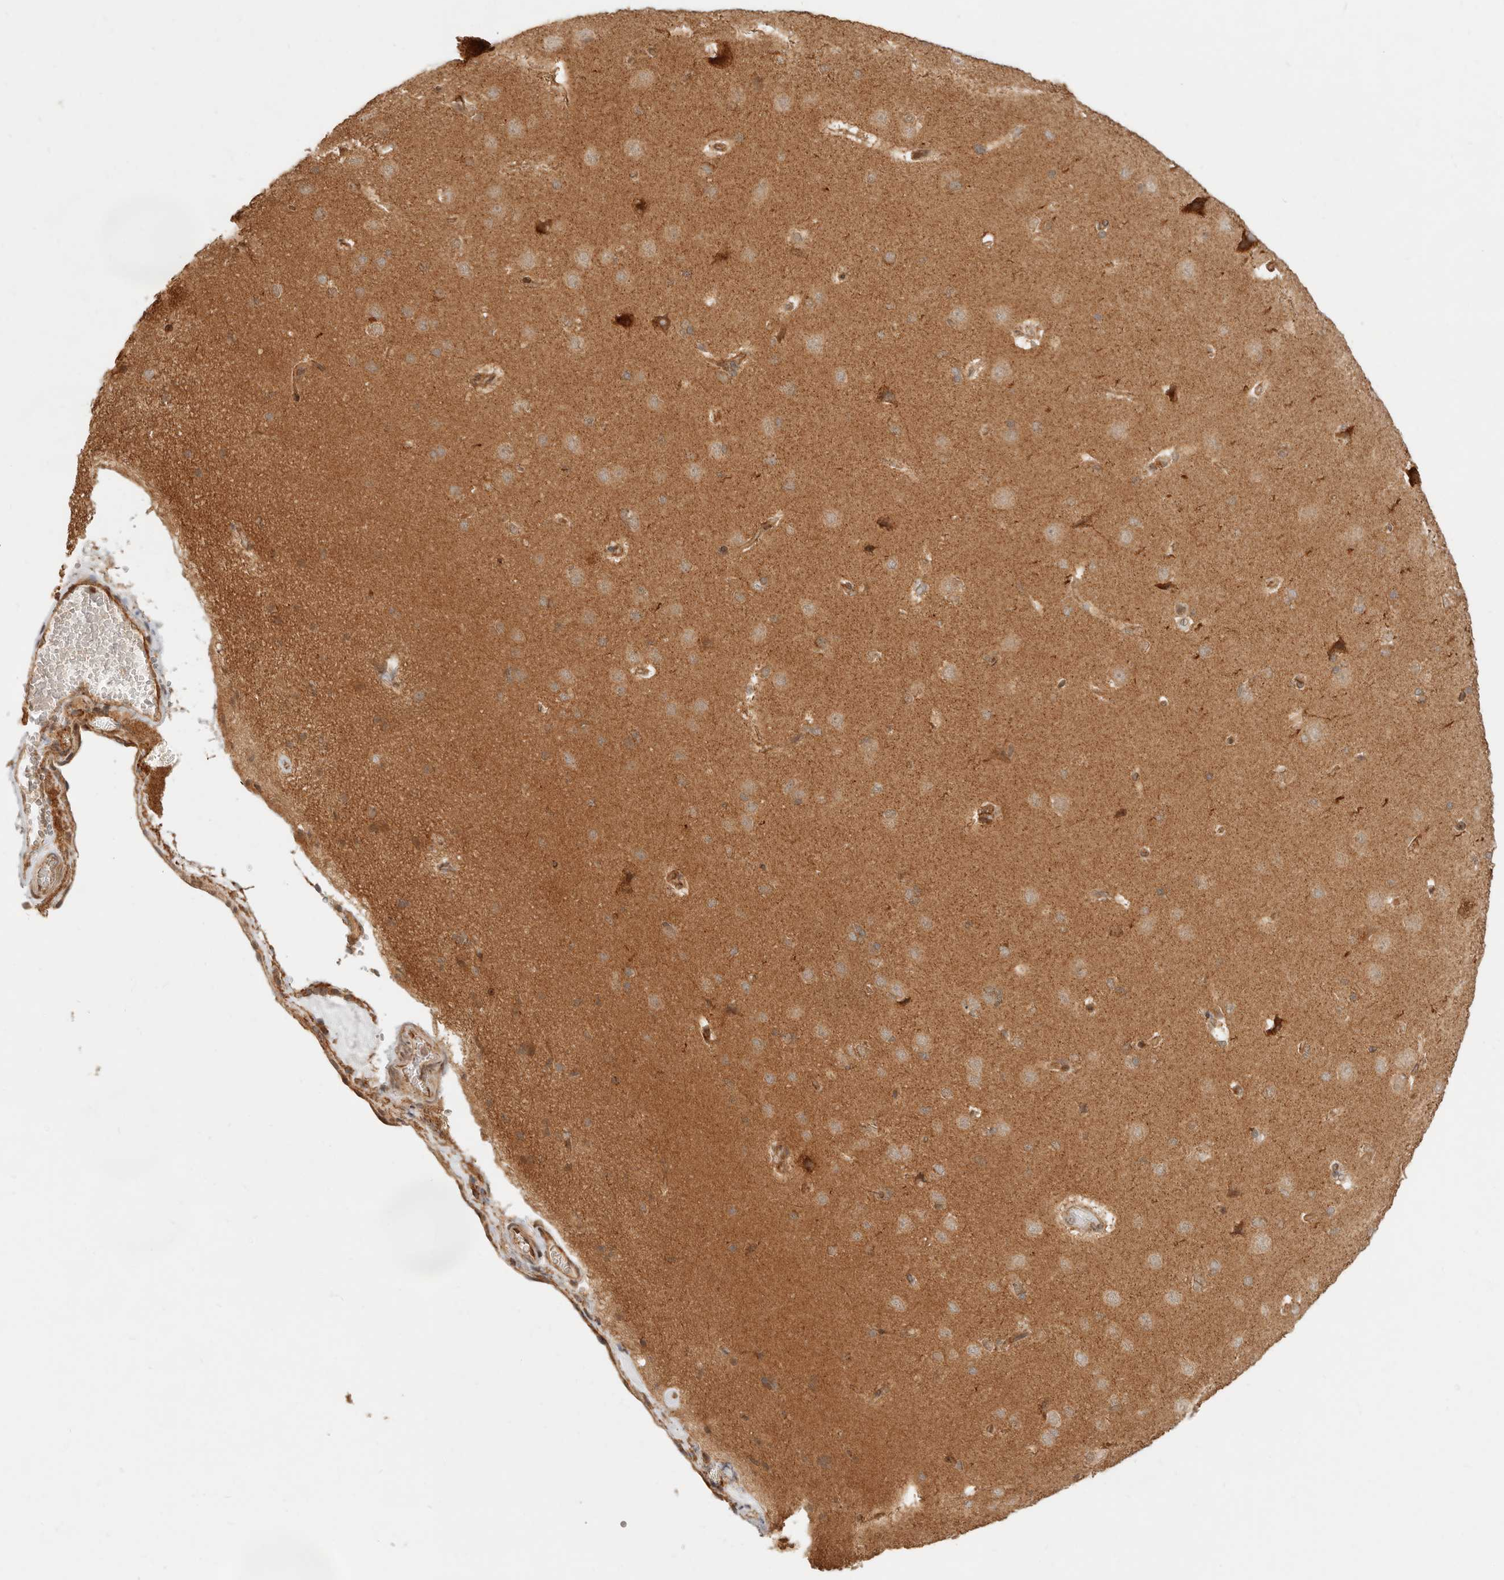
{"staining": {"intensity": "moderate", "quantity": ">75%", "location": "cytoplasmic/membranous"}, "tissue": "cerebral cortex", "cell_type": "Endothelial cells", "image_type": "normal", "snomed": [{"axis": "morphology", "description": "Normal tissue, NOS"}, {"axis": "topography", "description": "Cerebral cortex"}], "caption": "A medium amount of moderate cytoplasmic/membranous staining is seen in about >75% of endothelial cells in unremarkable cerebral cortex. The protein of interest is stained brown, and the nuclei are stained in blue (DAB IHC with brightfield microscopy, high magnification).", "gene": "BAALC", "patient": {"sex": "male", "age": 62}}